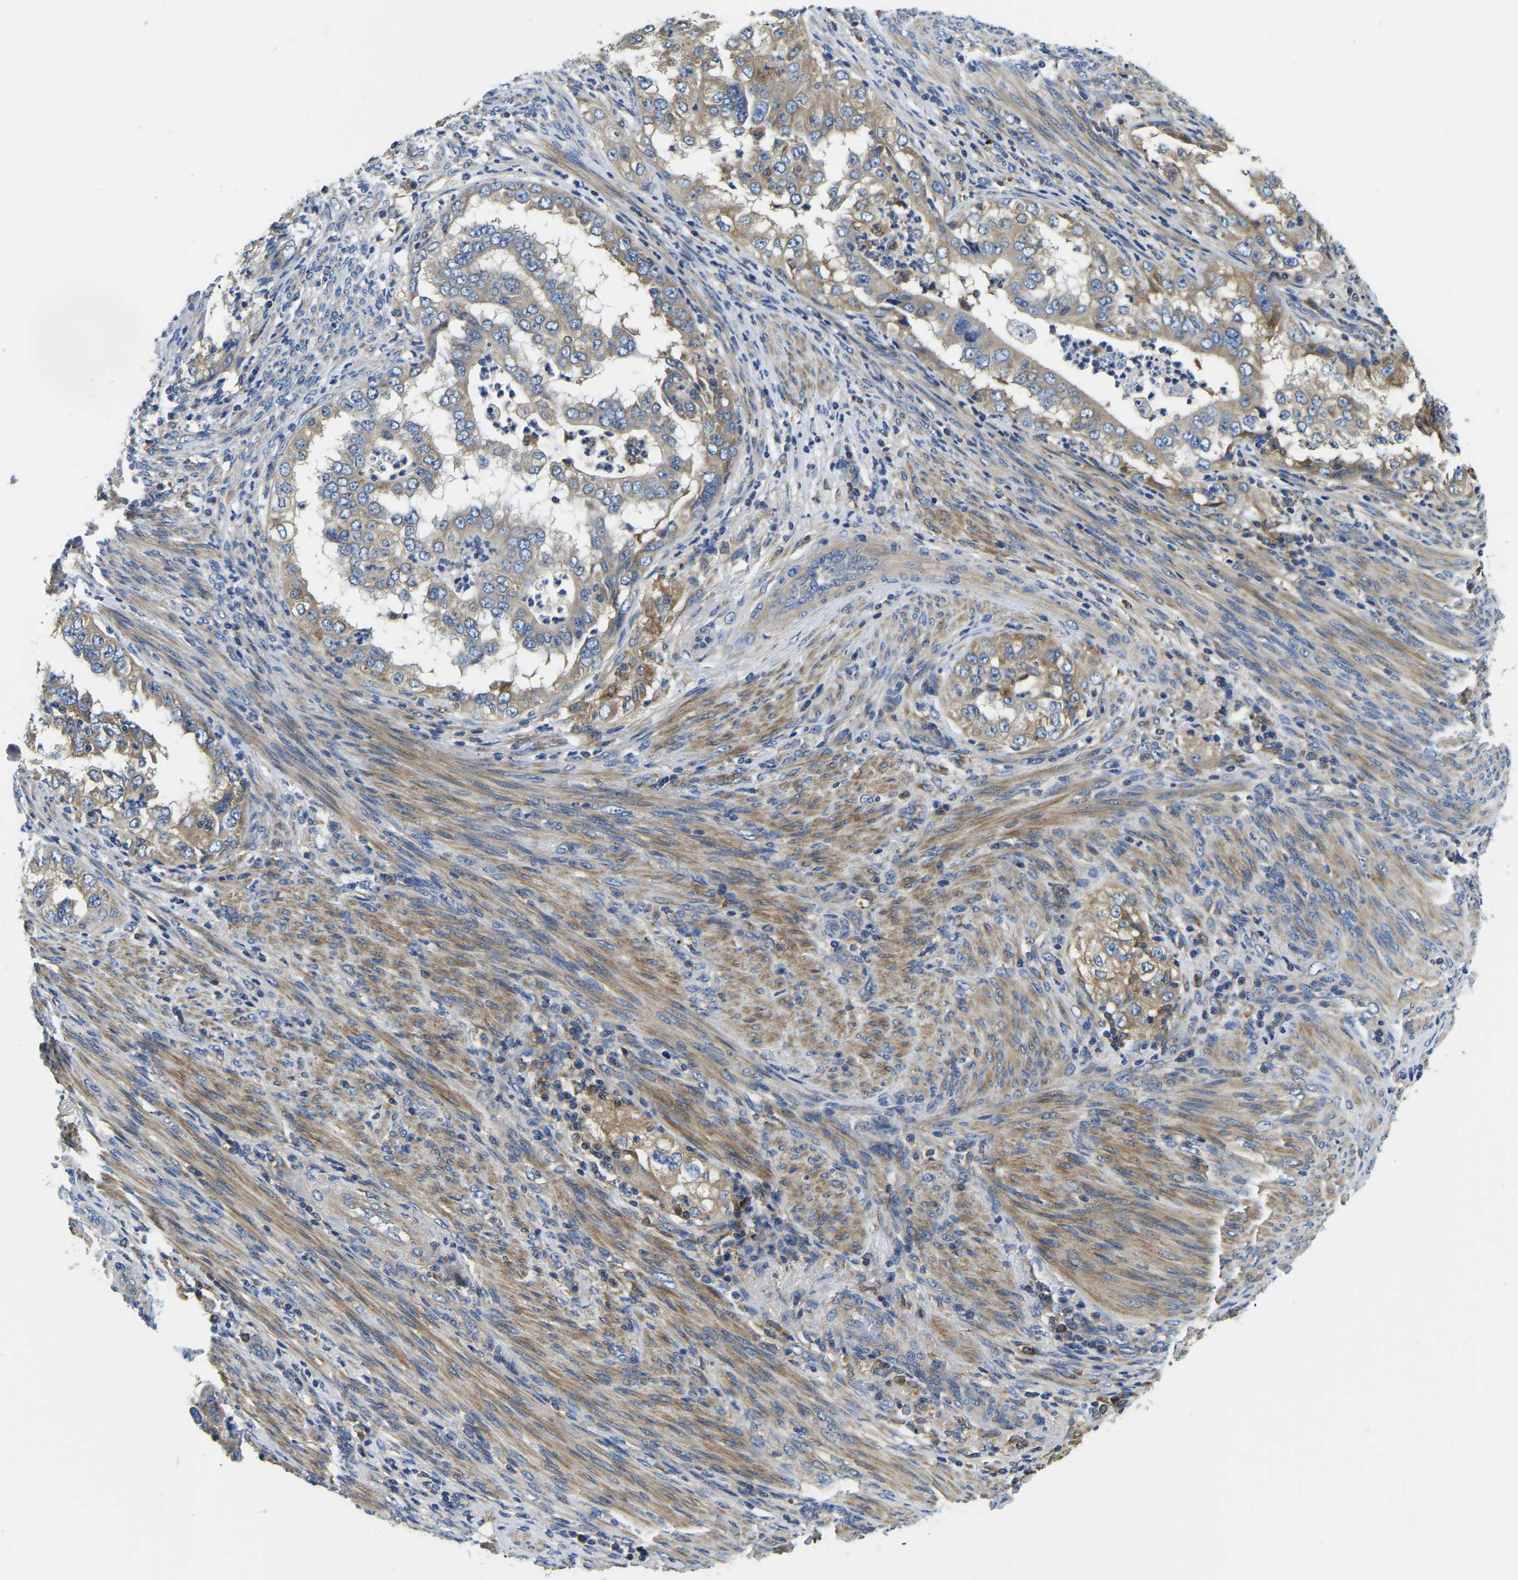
{"staining": {"intensity": "weak", "quantity": ">75%", "location": "cytoplasmic/membranous"}, "tissue": "endometrial cancer", "cell_type": "Tumor cells", "image_type": "cancer", "snomed": [{"axis": "morphology", "description": "Adenocarcinoma, NOS"}, {"axis": "topography", "description": "Endometrium"}], "caption": "A histopathology image of endometrial adenocarcinoma stained for a protein exhibits weak cytoplasmic/membranous brown staining in tumor cells.", "gene": "STAT2", "patient": {"sex": "female", "age": 85}}